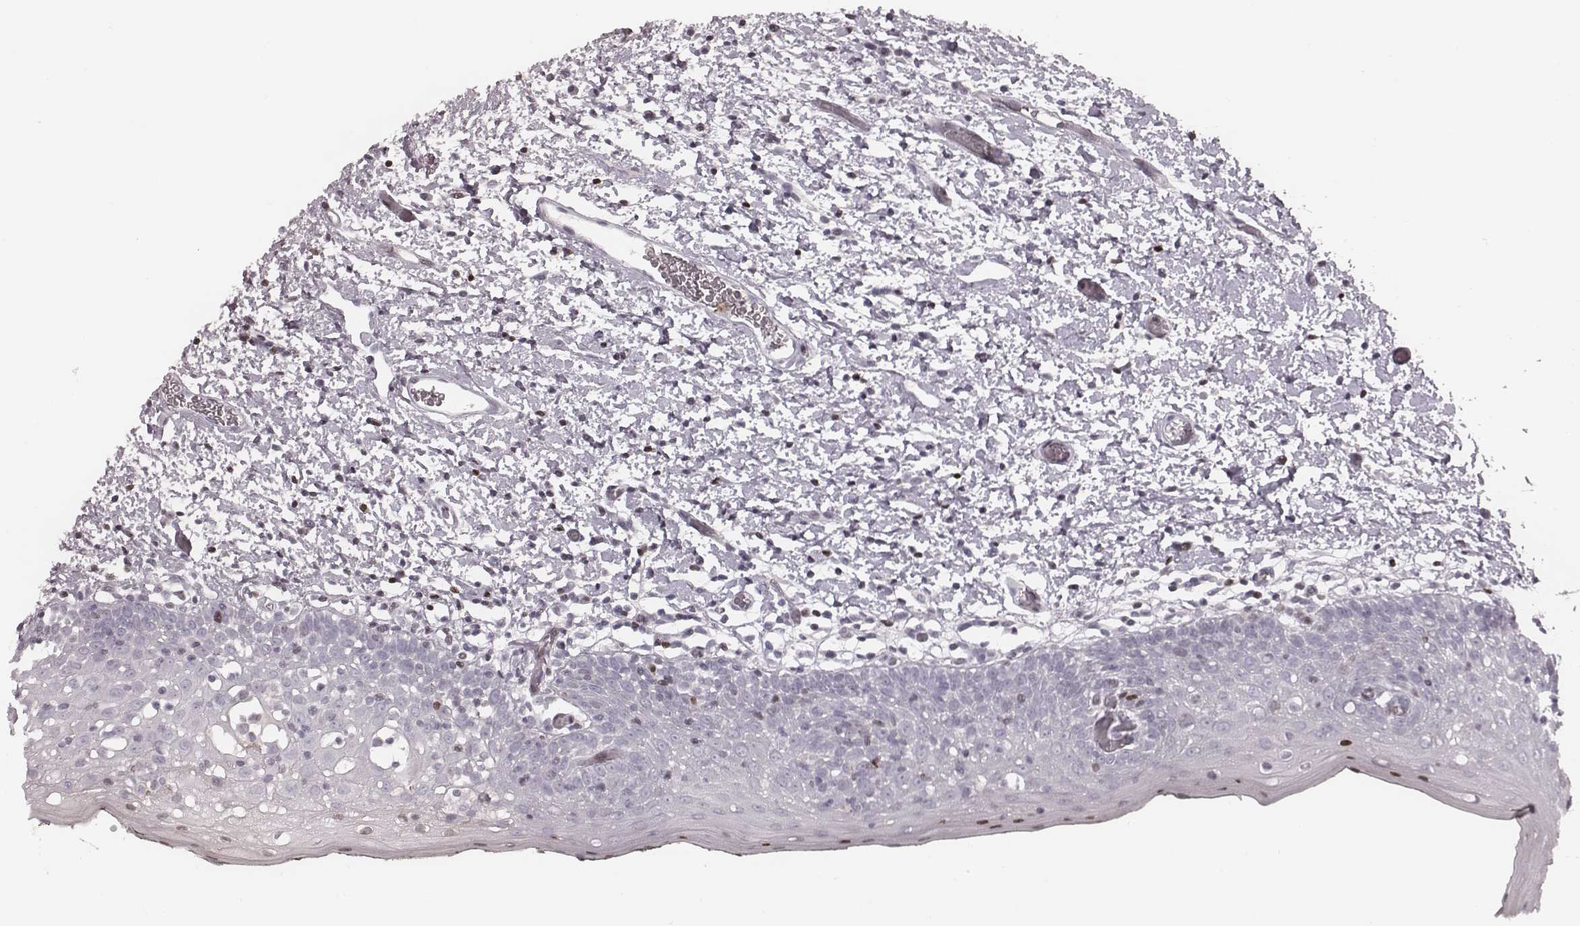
{"staining": {"intensity": "moderate", "quantity": "<25%", "location": "nuclear"}, "tissue": "oral mucosa", "cell_type": "Squamous epithelial cells", "image_type": "normal", "snomed": [{"axis": "morphology", "description": "Normal tissue, NOS"}, {"axis": "morphology", "description": "Squamous cell carcinoma, NOS"}, {"axis": "topography", "description": "Oral tissue"}, {"axis": "topography", "description": "Head-Neck"}], "caption": "Squamous epithelial cells exhibit low levels of moderate nuclear positivity in about <25% of cells in normal human oral mucosa.", "gene": "NDC1", "patient": {"sex": "male", "age": 69}}